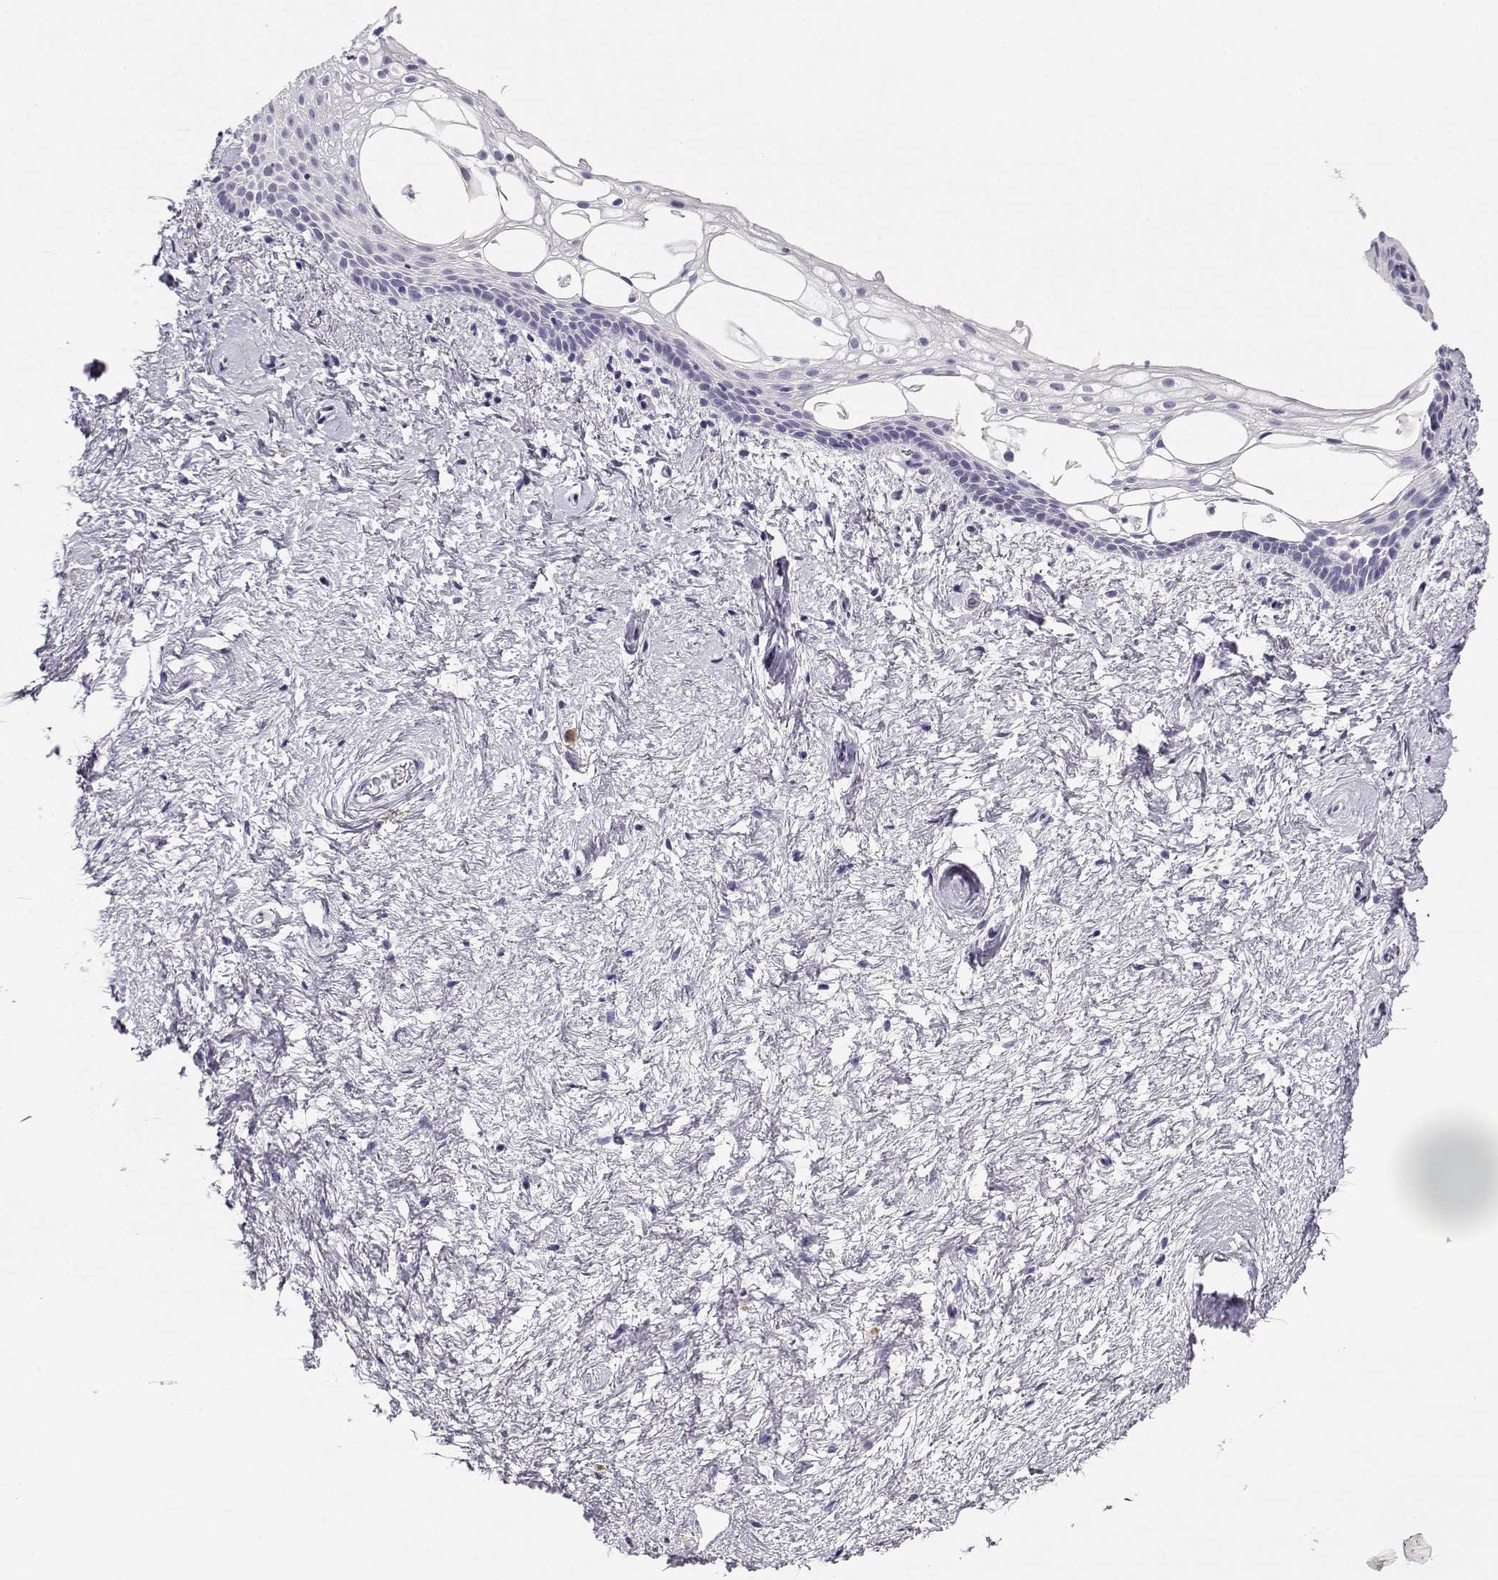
{"staining": {"intensity": "negative", "quantity": "none", "location": "none"}, "tissue": "vagina", "cell_type": "Squamous epithelial cells", "image_type": "normal", "snomed": [{"axis": "morphology", "description": "Normal tissue, NOS"}, {"axis": "topography", "description": "Vagina"}], "caption": "This histopathology image is of benign vagina stained with IHC to label a protein in brown with the nuclei are counter-stained blue. There is no positivity in squamous epithelial cells. (DAB (3,3'-diaminobenzidine) IHC, high magnification).", "gene": "CABS1", "patient": {"sex": "female", "age": 61}}